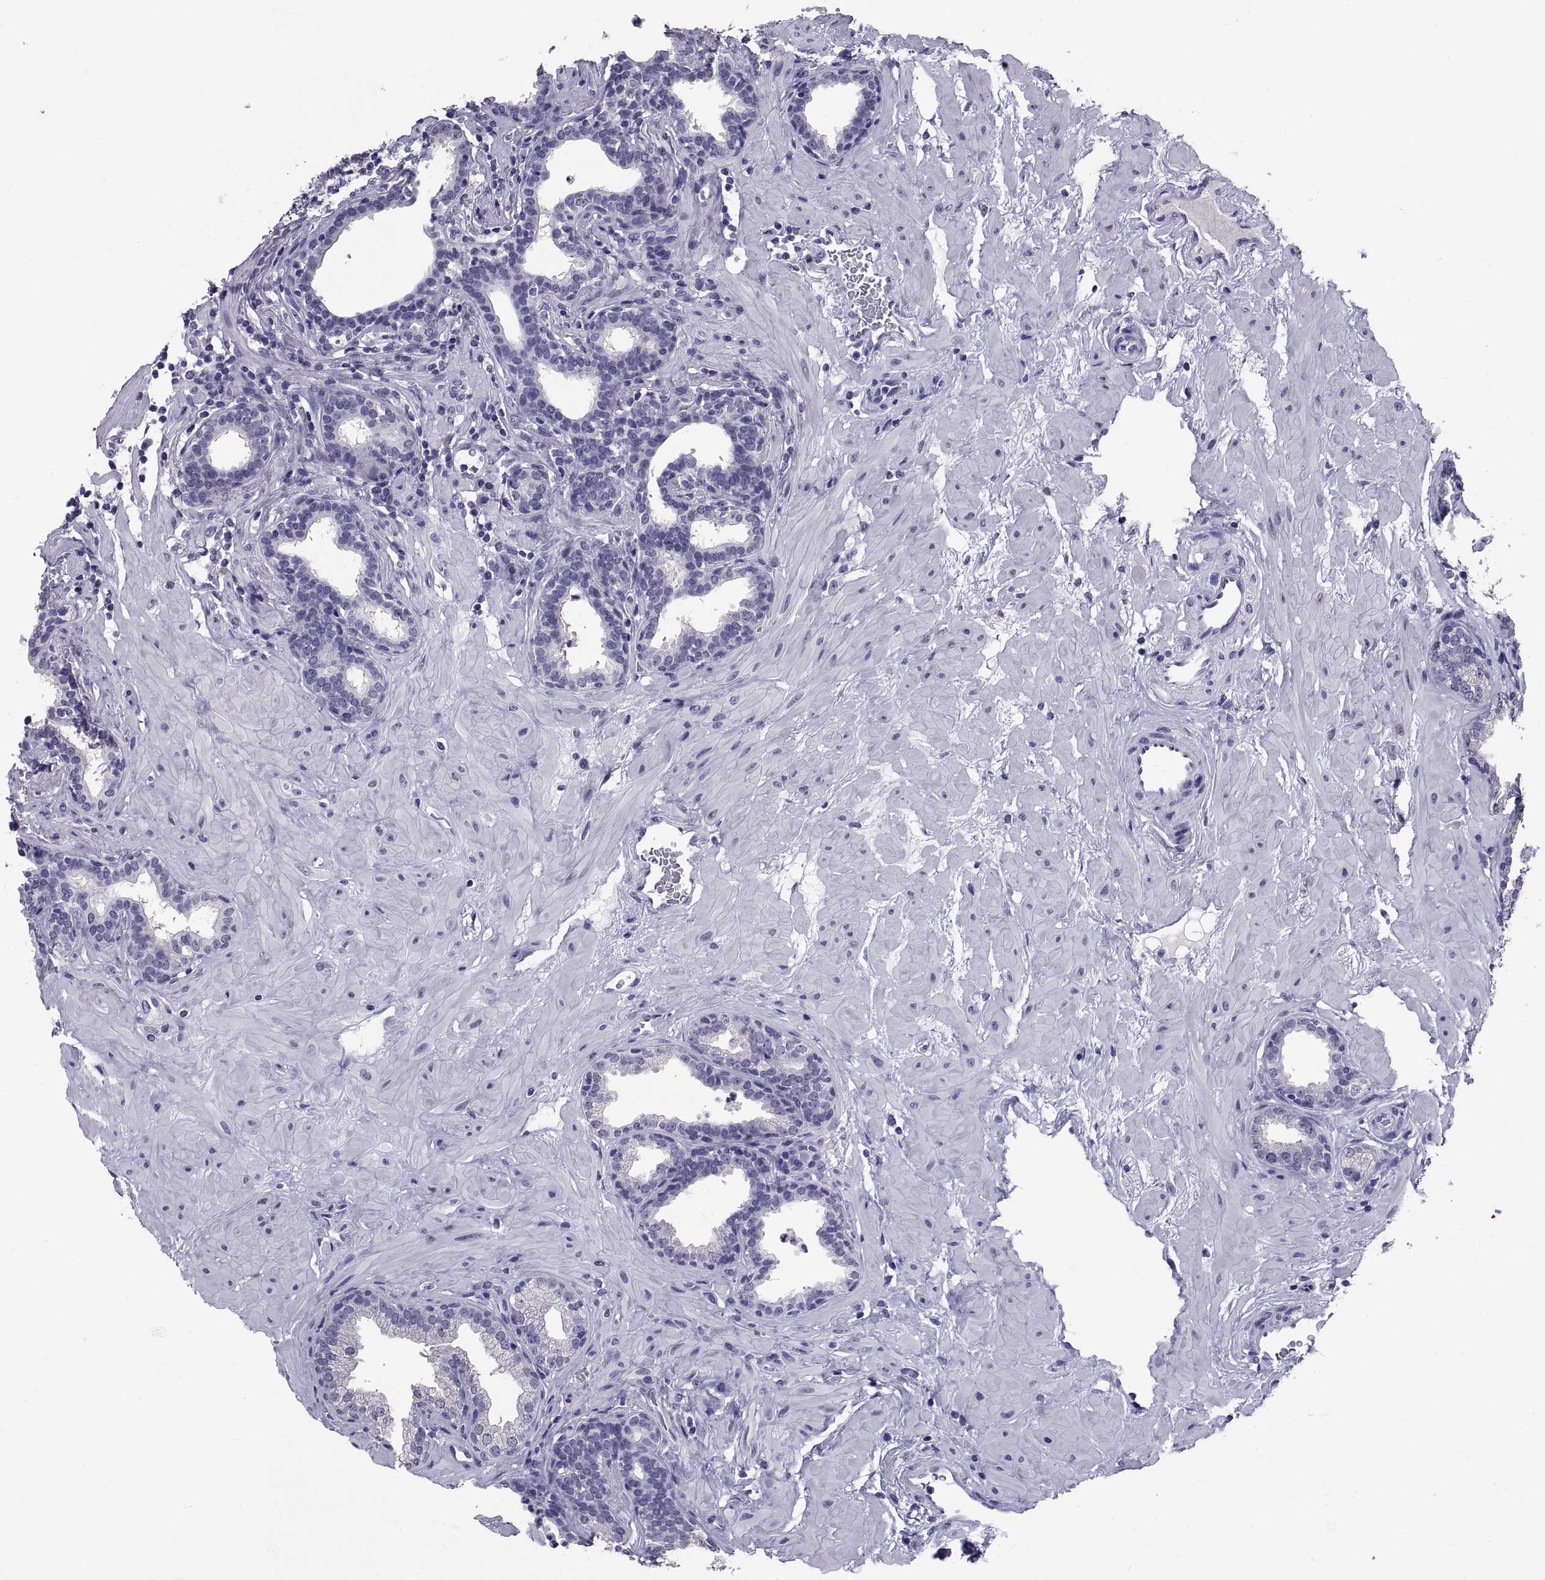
{"staining": {"intensity": "negative", "quantity": "none", "location": "none"}, "tissue": "prostate", "cell_type": "Glandular cells", "image_type": "normal", "snomed": [{"axis": "morphology", "description": "Normal tissue, NOS"}, {"axis": "topography", "description": "Prostate"}], "caption": "DAB immunohistochemical staining of normal prostate demonstrates no significant expression in glandular cells.", "gene": "TGFBR3L", "patient": {"sex": "male", "age": 37}}